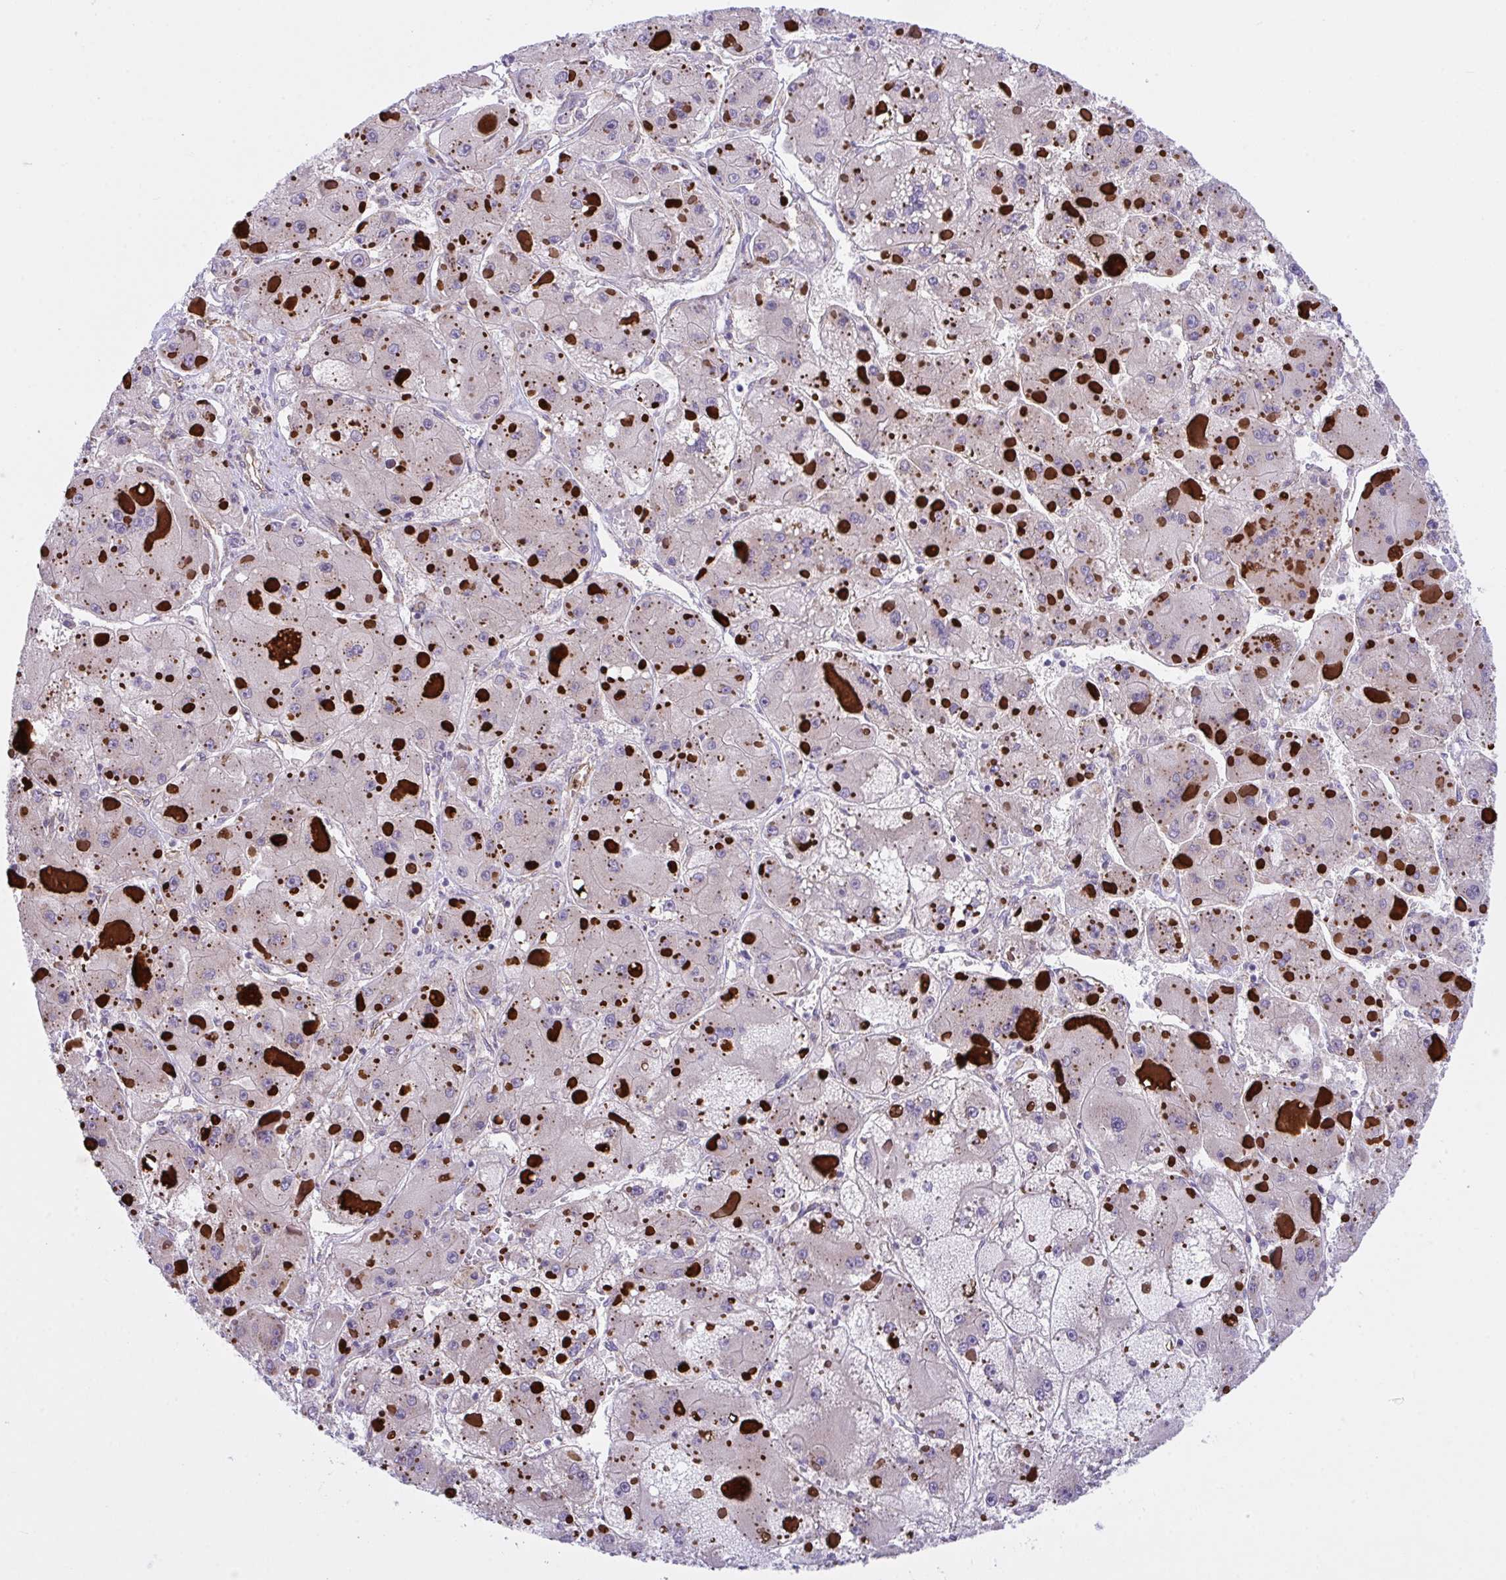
{"staining": {"intensity": "negative", "quantity": "none", "location": "none"}, "tissue": "liver cancer", "cell_type": "Tumor cells", "image_type": "cancer", "snomed": [{"axis": "morphology", "description": "Carcinoma, Hepatocellular, NOS"}, {"axis": "topography", "description": "Liver"}], "caption": "The image shows no staining of tumor cells in liver cancer.", "gene": "RHOXF1", "patient": {"sex": "female", "age": 73}}